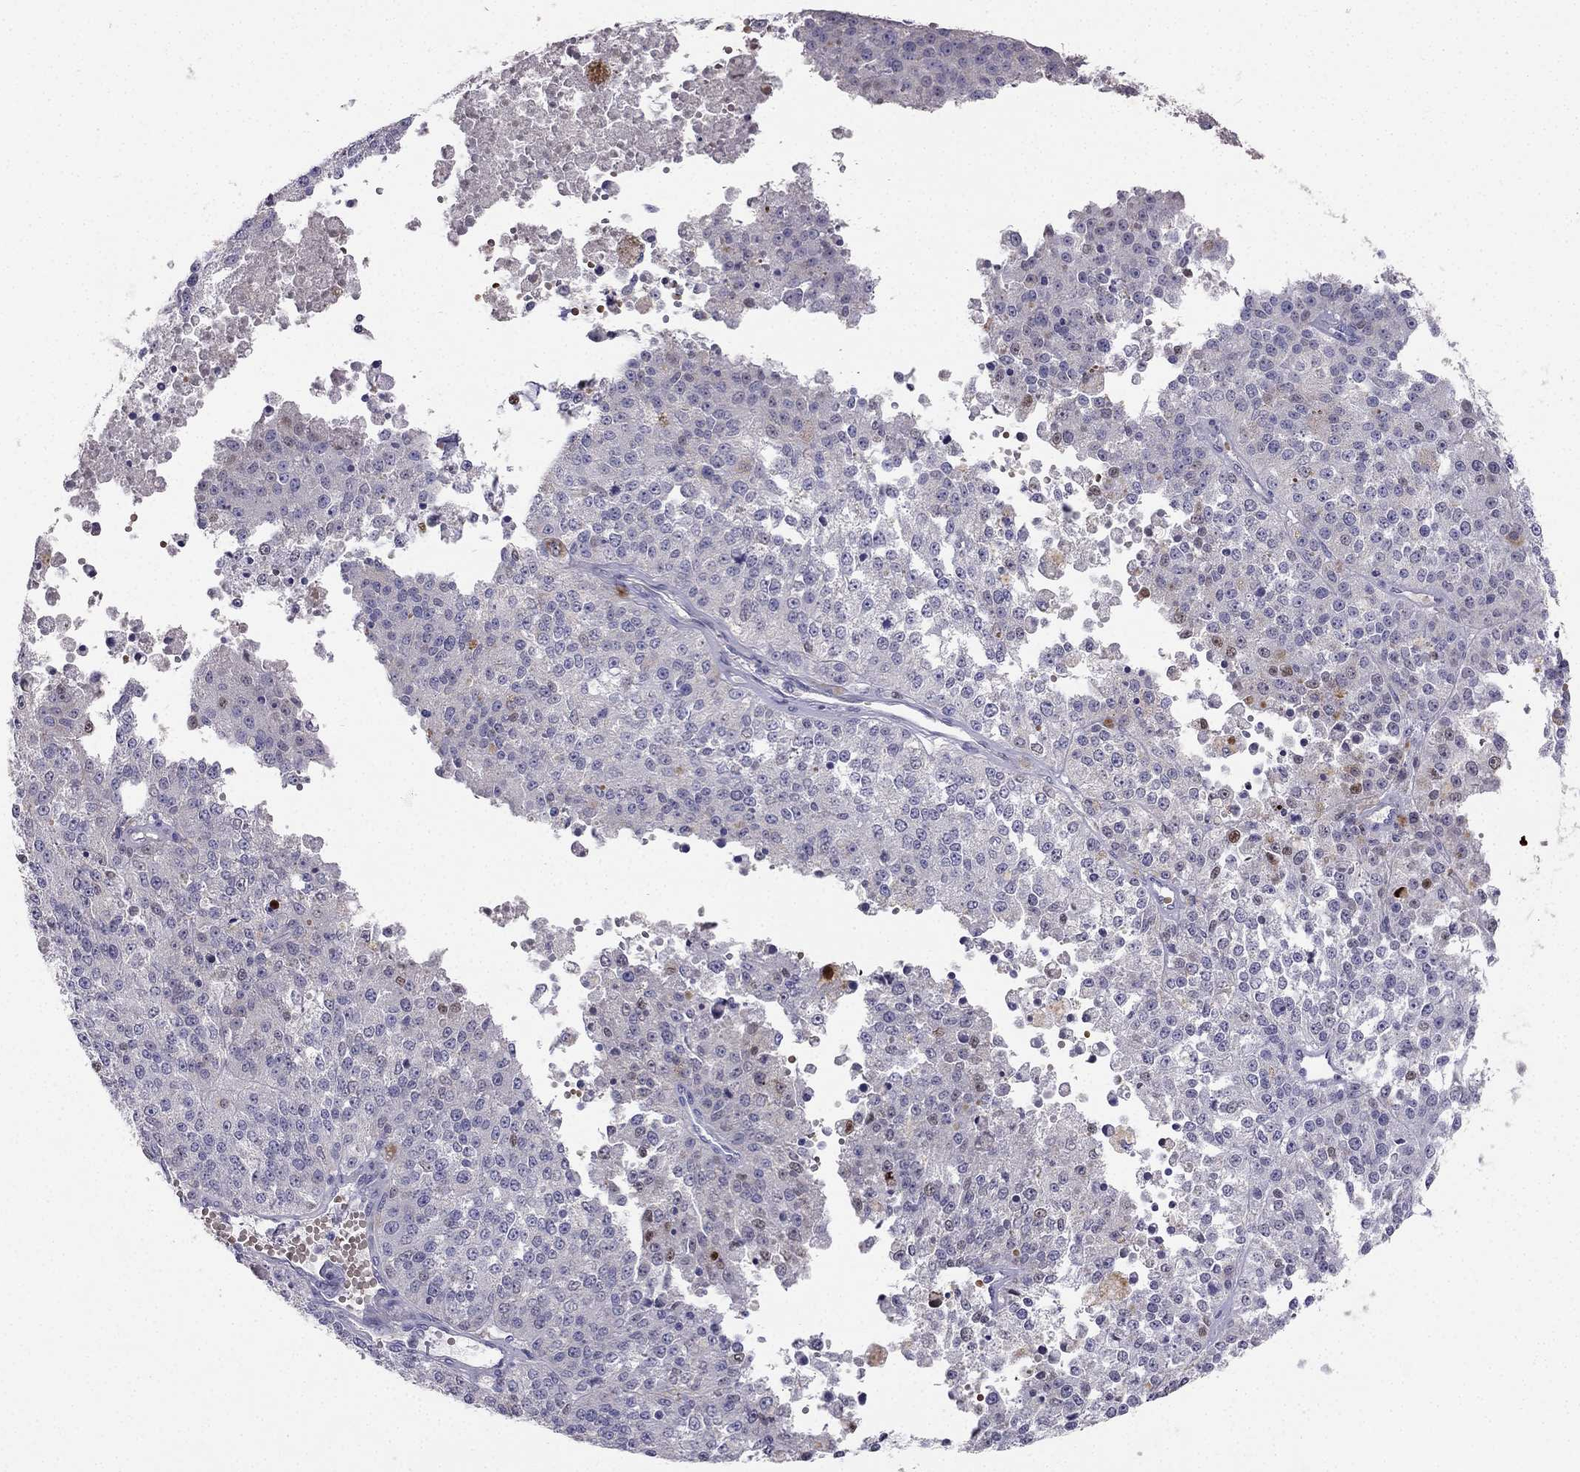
{"staining": {"intensity": "moderate", "quantity": "<25%", "location": "cytoplasmic/membranous"}, "tissue": "melanoma", "cell_type": "Tumor cells", "image_type": "cancer", "snomed": [{"axis": "morphology", "description": "Malignant melanoma, Metastatic site"}, {"axis": "topography", "description": "Lymph node"}], "caption": "This photomicrograph demonstrates malignant melanoma (metastatic site) stained with IHC to label a protein in brown. The cytoplasmic/membranous of tumor cells show moderate positivity for the protein. Nuclei are counter-stained blue.", "gene": "RSPH14", "patient": {"sex": "female", "age": 64}}